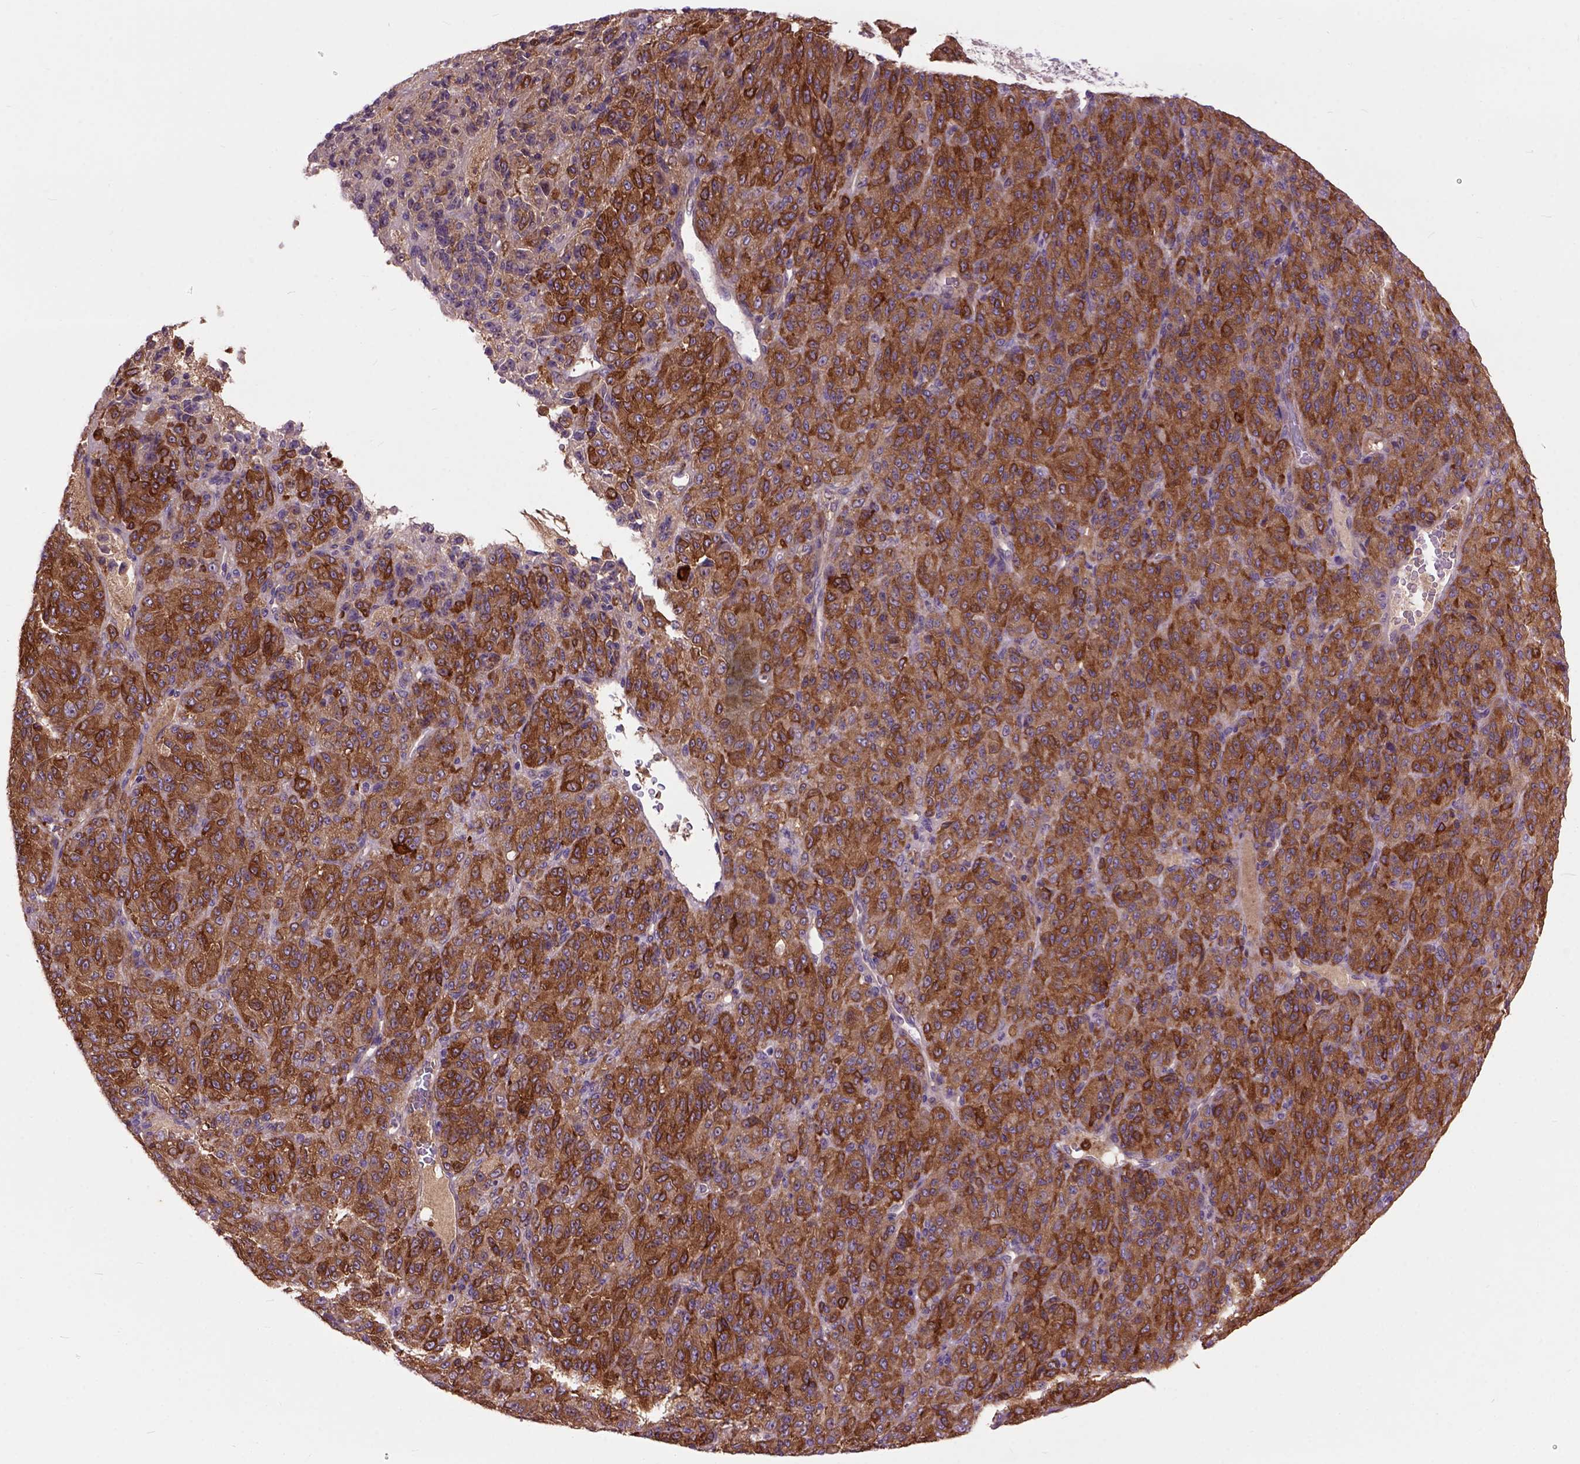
{"staining": {"intensity": "strong", "quantity": ">75%", "location": "cytoplasmic/membranous"}, "tissue": "melanoma", "cell_type": "Tumor cells", "image_type": "cancer", "snomed": [{"axis": "morphology", "description": "Malignant melanoma, Metastatic site"}, {"axis": "topography", "description": "Brain"}], "caption": "IHC (DAB (3,3'-diaminobenzidine)) staining of melanoma exhibits strong cytoplasmic/membranous protein positivity in about >75% of tumor cells.", "gene": "MAPT", "patient": {"sex": "female", "age": 56}}